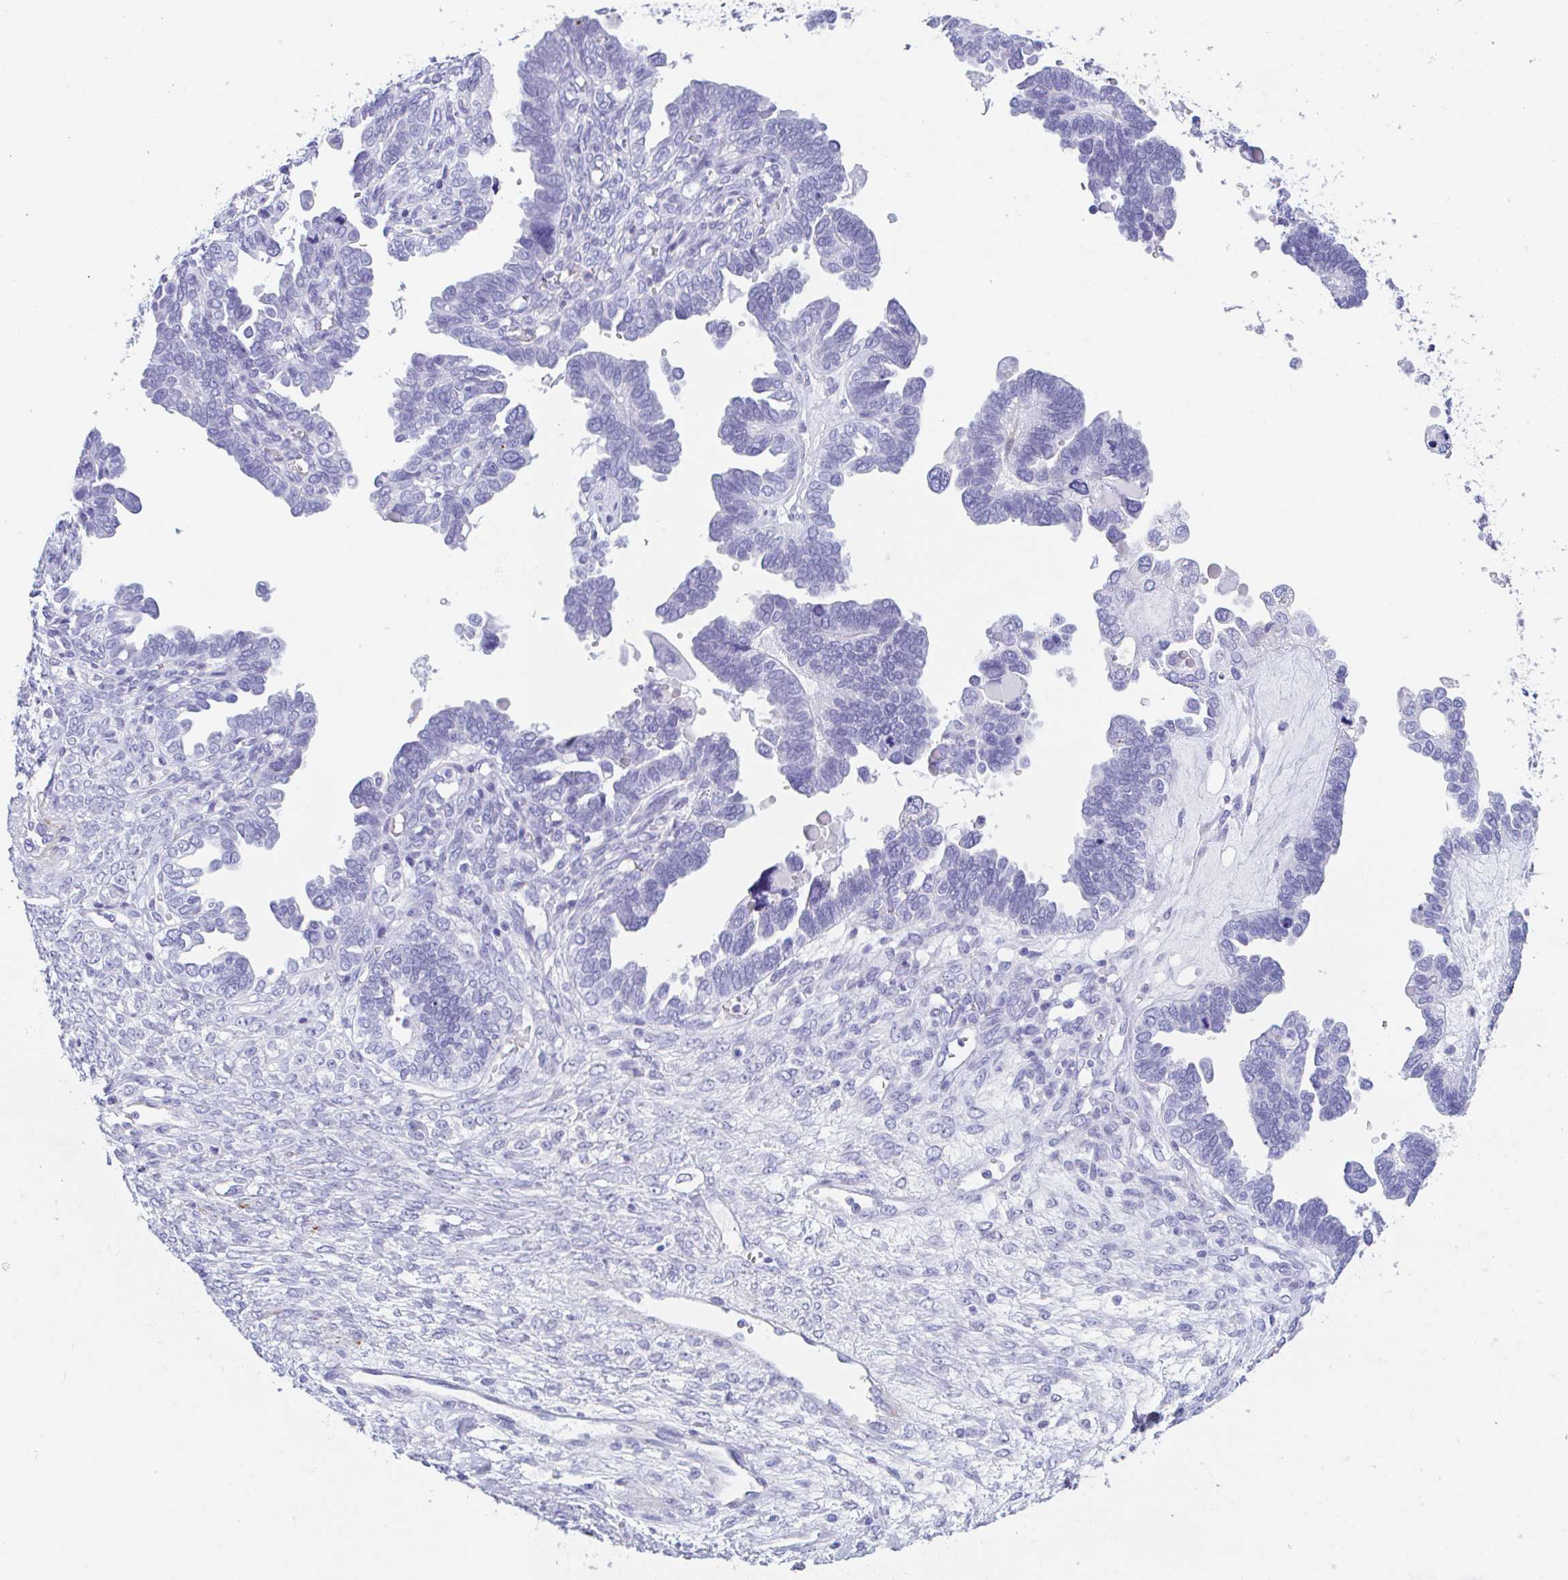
{"staining": {"intensity": "negative", "quantity": "none", "location": "none"}, "tissue": "ovarian cancer", "cell_type": "Tumor cells", "image_type": "cancer", "snomed": [{"axis": "morphology", "description": "Cystadenocarcinoma, serous, NOS"}, {"axis": "topography", "description": "Ovary"}], "caption": "This histopathology image is of ovarian cancer stained with immunohistochemistry (IHC) to label a protein in brown with the nuclei are counter-stained blue. There is no staining in tumor cells. The staining is performed using DAB (3,3'-diaminobenzidine) brown chromogen with nuclei counter-stained in using hematoxylin.", "gene": "TAS2R41", "patient": {"sex": "female", "age": 51}}